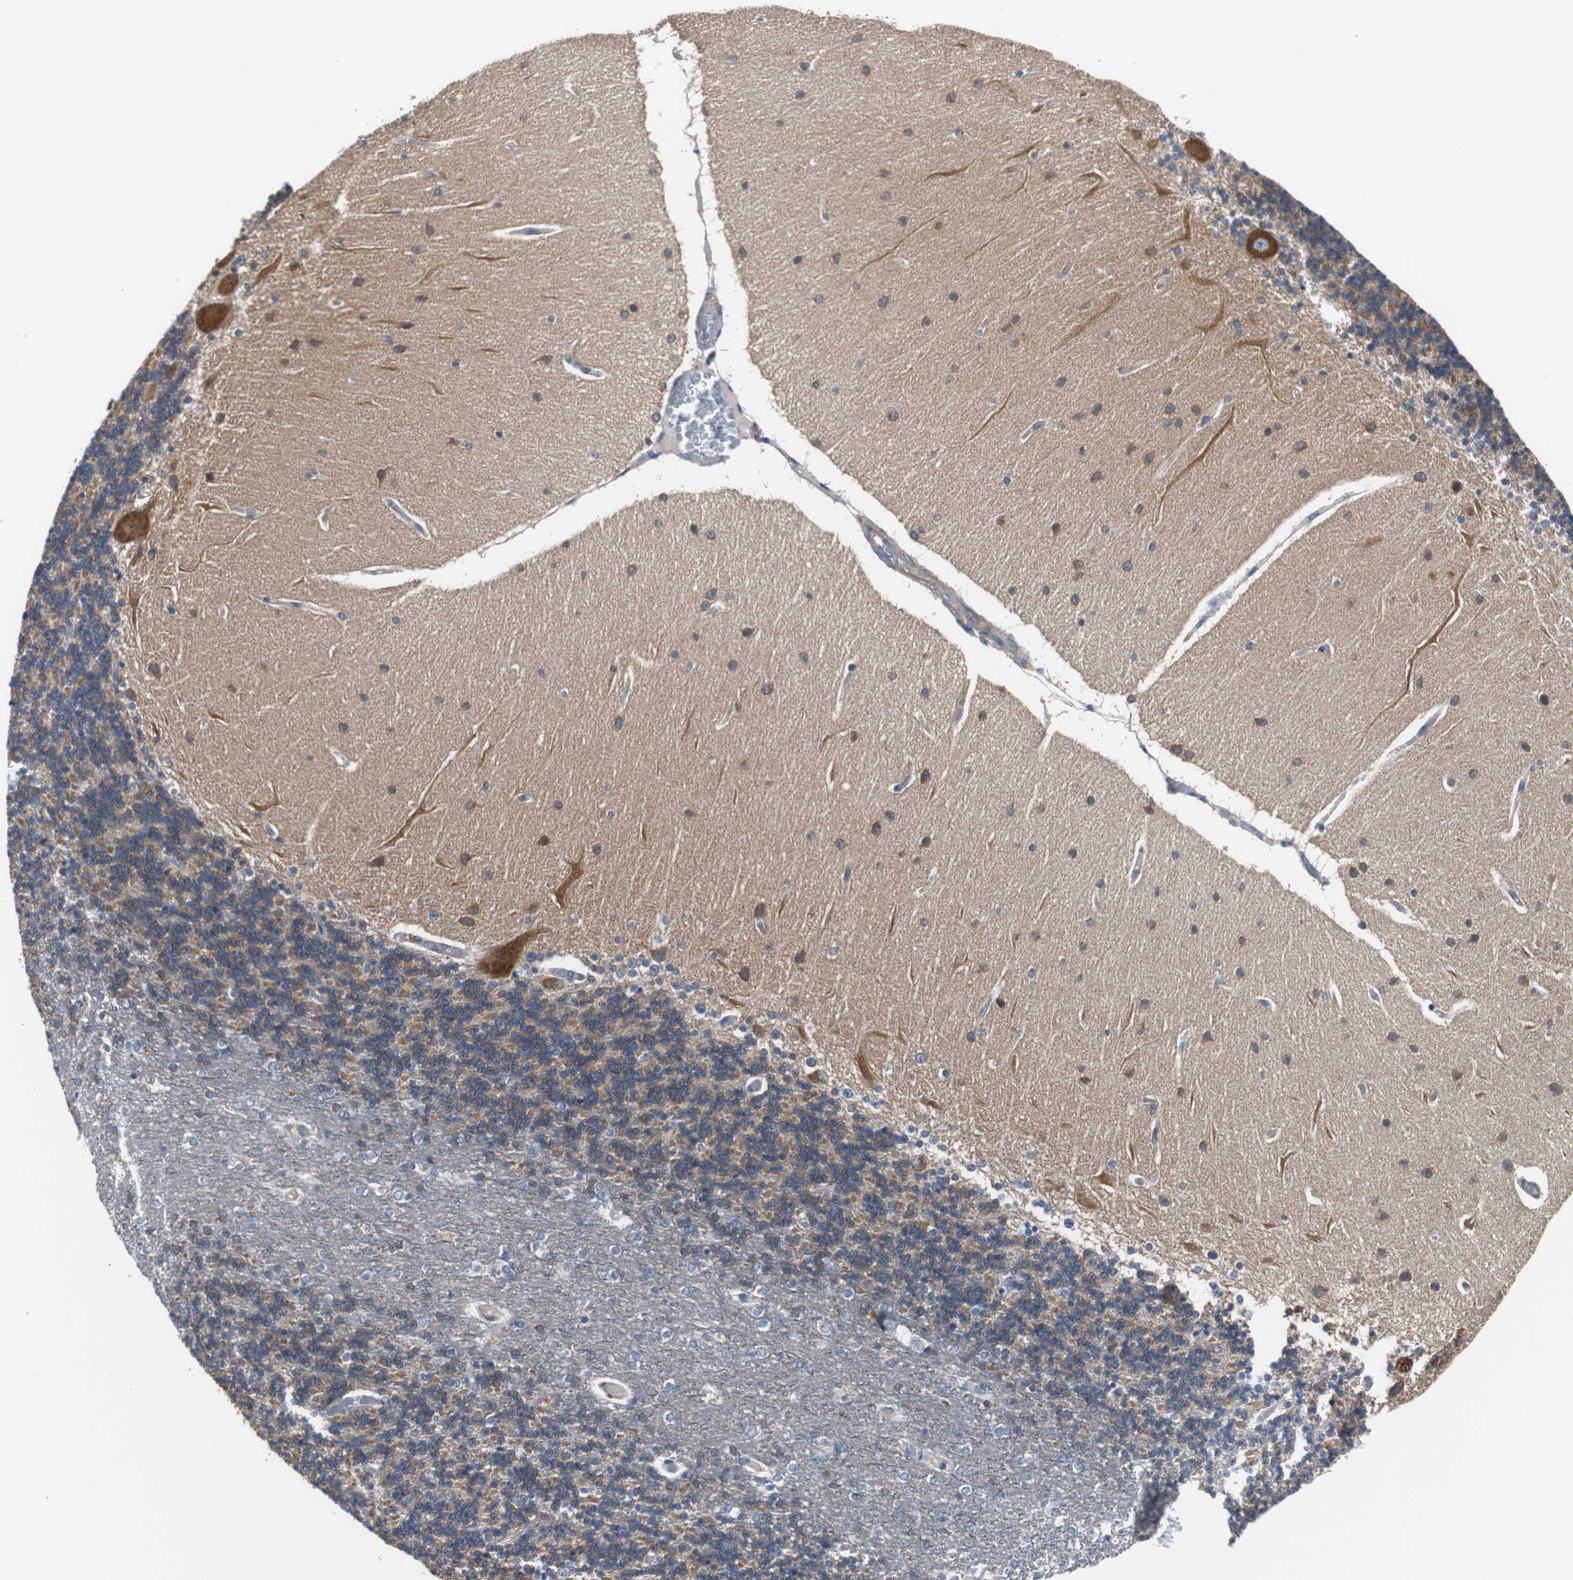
{"staining": {"intensity": "strong", "quantity": ">75%", "location": "cytoplasmic/membranous"}, "tissue": "cerebellum", "cell_type": "Cells in granular layer", "image_type": "normal", "snomed": [{"axis": "morphology", "description": "Normal tissue, NOS"}, {"axis": "topography", "description": "Cerebellum"}], "caption": "DAB immunohistochemical staining of benign human cerebellum reveals strong cytoplasmic/membranous protein expression in approximately >75% of cells in granular layer. The staining was performed using DAB to visualize the protein expression in brown, while the nuclei were stained in blue with hematoxylin (Magnification: 20x).", "gene": "BRAF", "patient": {"sex": "female", "age": 54}}